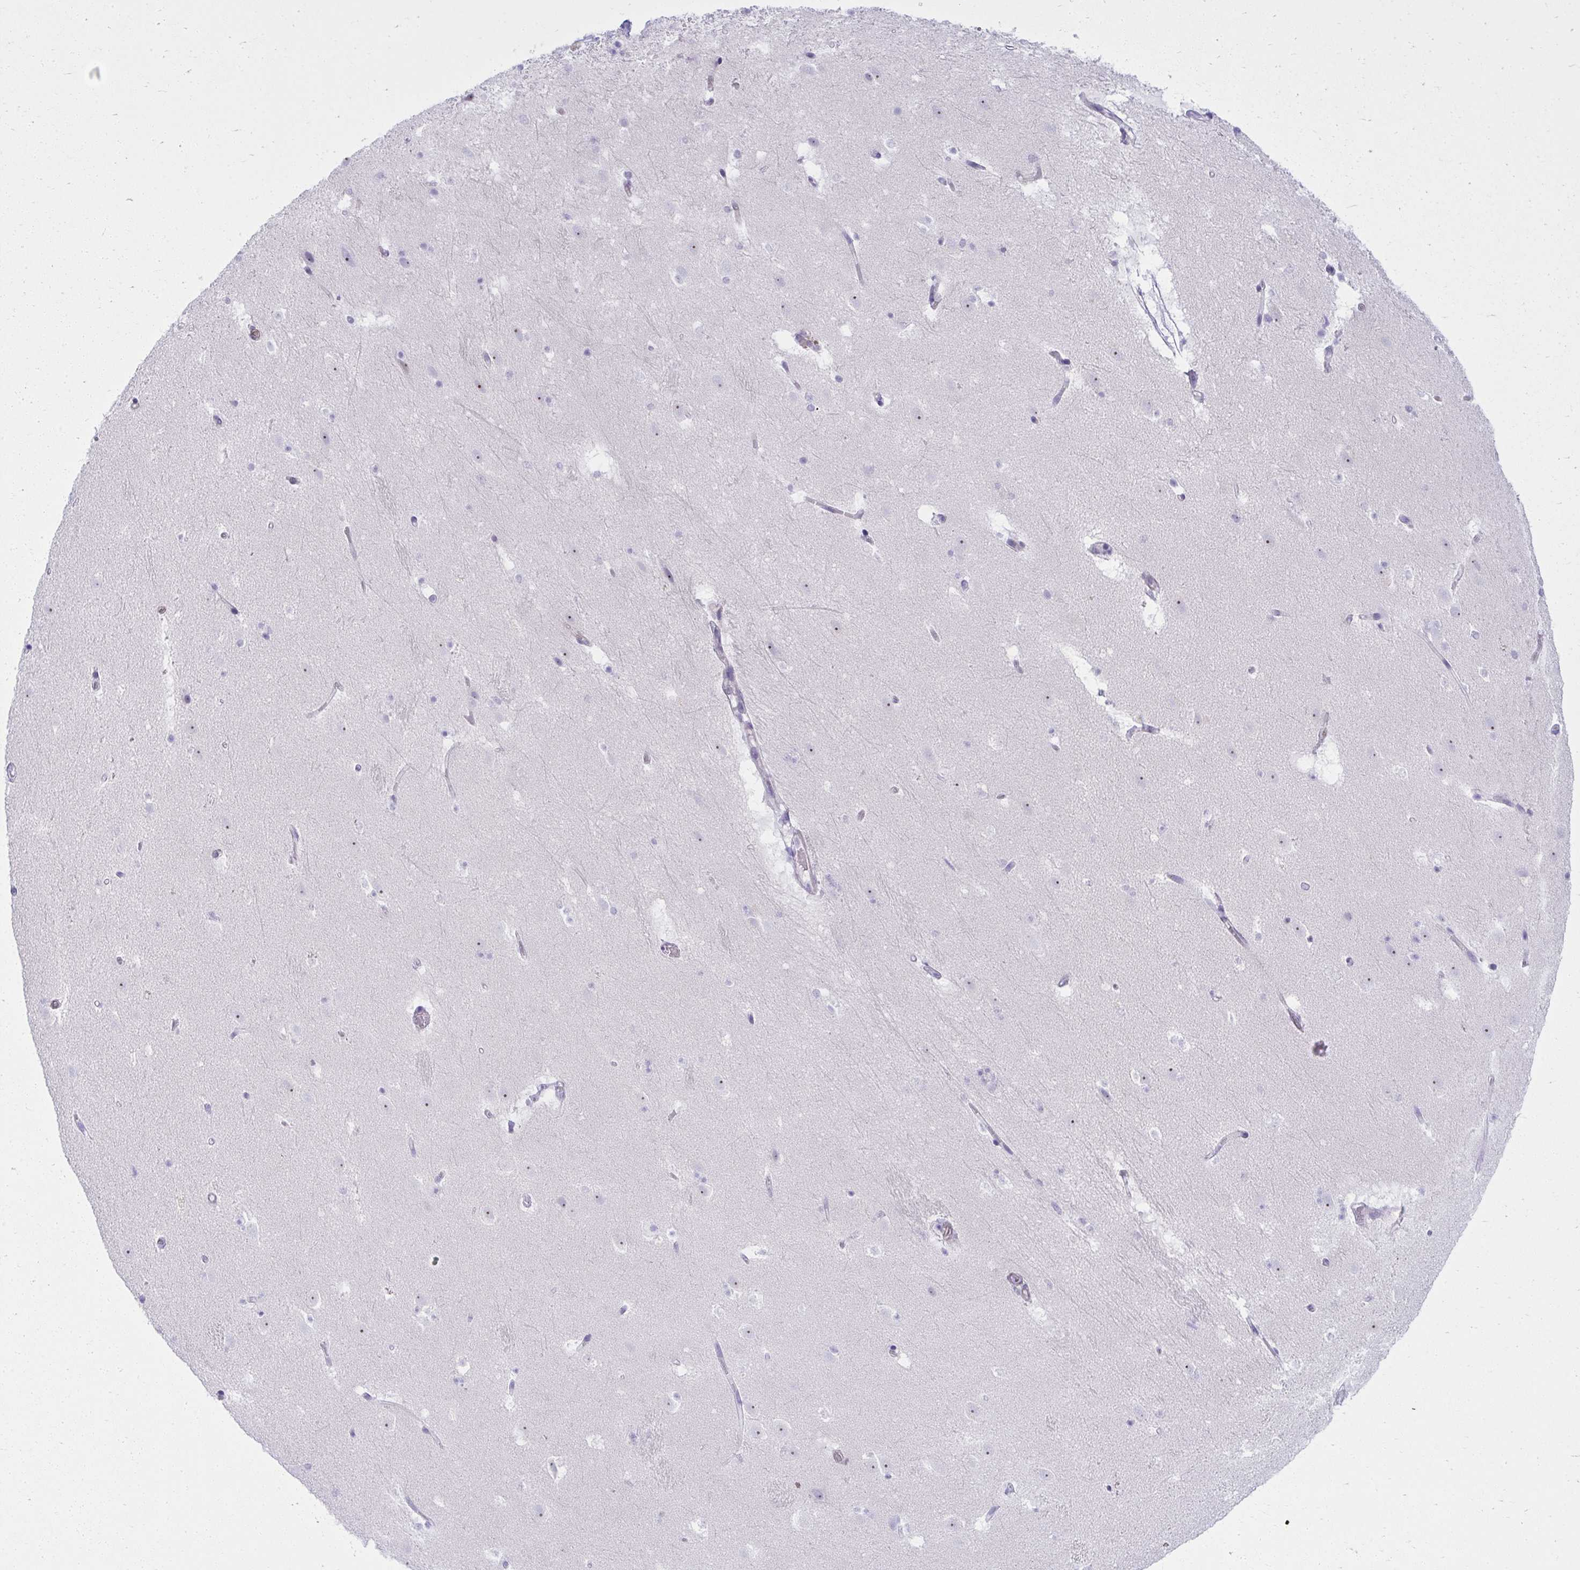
{"staining": {"intensity": "negative", "quantity": "none", "location": "none"}, "tissue": "caudate", "cell_type": "Glial cells", "image_type": "normal", "snomed": [{"axis": "morphology", "description": "Normal tissue, NOS"}, {"axis": "topography", "description": "Lateral ventricle wall"}], "caption": "Protein analysis of unremarkable caudate displays no significant expression in glial cells. (DAB (3,3'-diaminobenzidine) immunohistochemistry (IHC) with hematoxylin counter stain).", "gene": "PUS7L", "patient": {"sex": "male", "age": 37}}